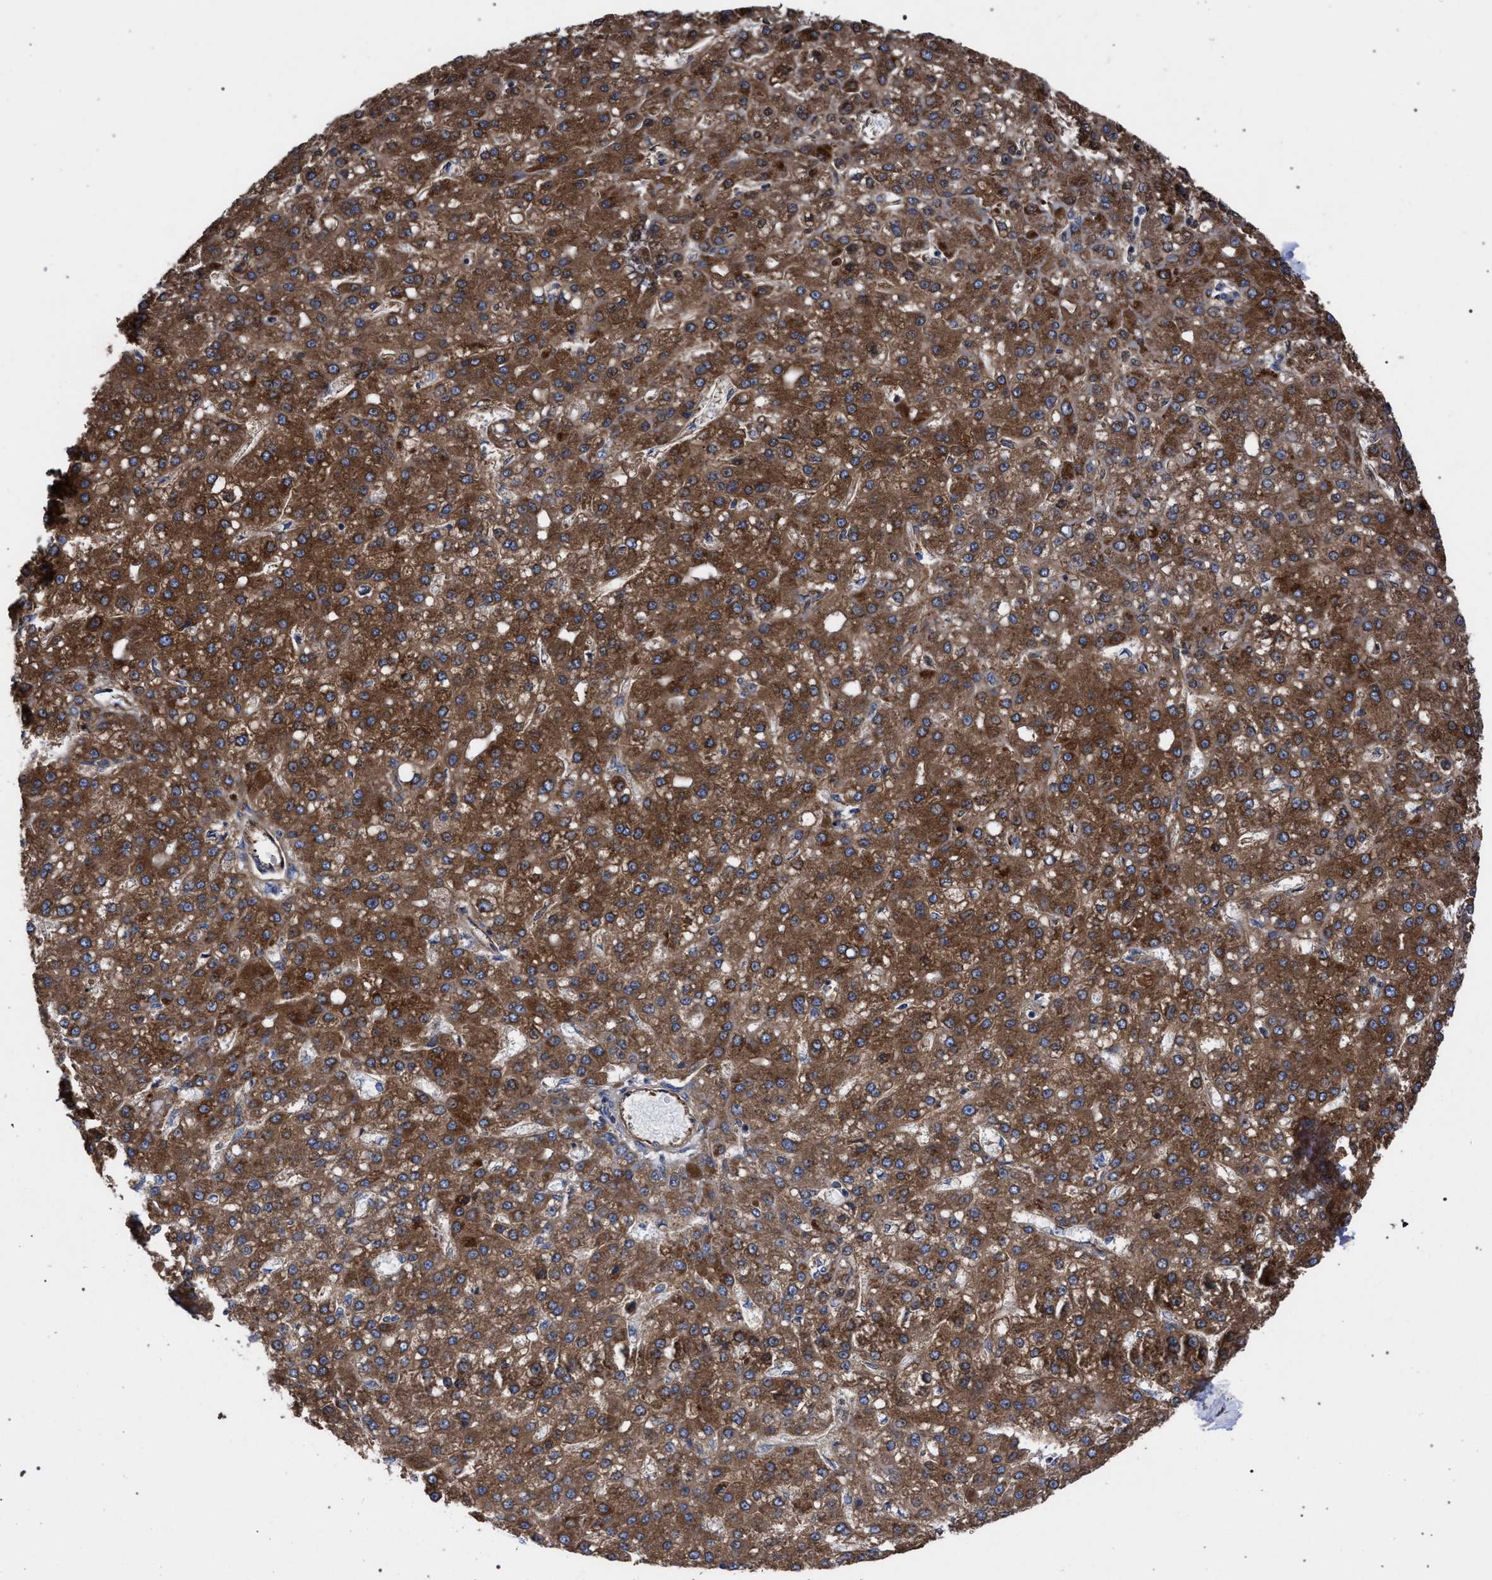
{"staining": {"intensity": "strong", "quantity": ">75%", "location": "cytoplasmic/membranous"}, "tissue": "liver cancer", "cell_type": "Tumor cells", "image_type": "cancer", "snomed": [{"axis": "morphology", "description": "Carcinoma, Hepatocellular, NOS"}, {"axis": "topography", "description": "Liver"}], "caption": "Human liver cancer stained with a protein marker exhibits strong staining in tumor cells.", "gene": "ACADS", "patient": {"sex": "male", "age": 67}}